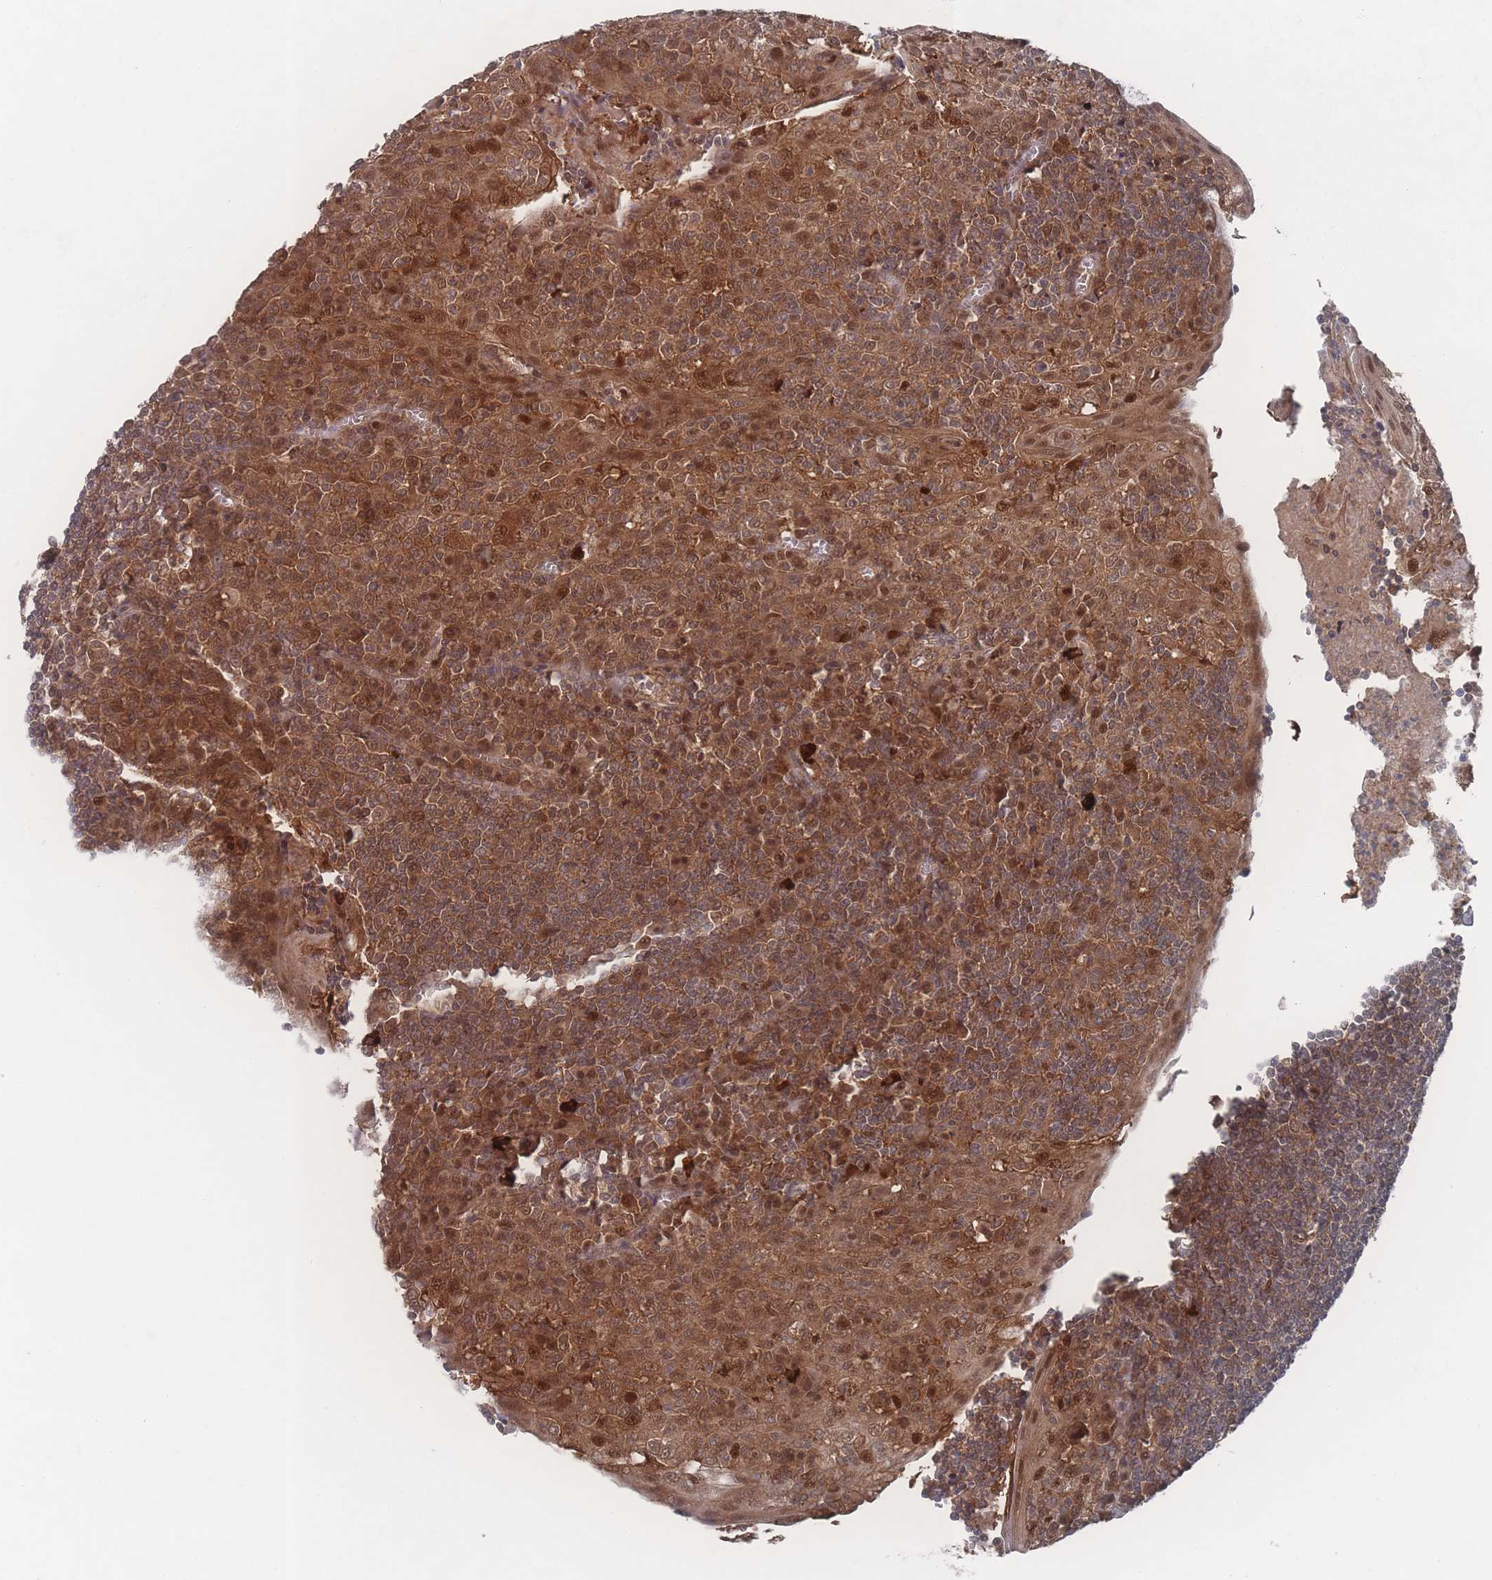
{"staining": {"intensity": "moderate", "quantity": ">75%", "location": "cytoplasmic/membranous"}, "tissue": "tonsil", "cell_type": "Germinal center cells", "image_type": "normal", "snomed": [{"axis": "morphology", "description": "Normal tissue, NOS"}, {"axis": "topography", "description": "Tonsil"}], "caption": "Tonsil stained with DAB (3,3'-diaminobenzidine) IHC exhibits medium levels of moderate cytoplasmic/membranous positivity in approximately >75% of germinal center cells.", "gene": "PSMA1", "patient": {"sex": "male", "age": 27}}